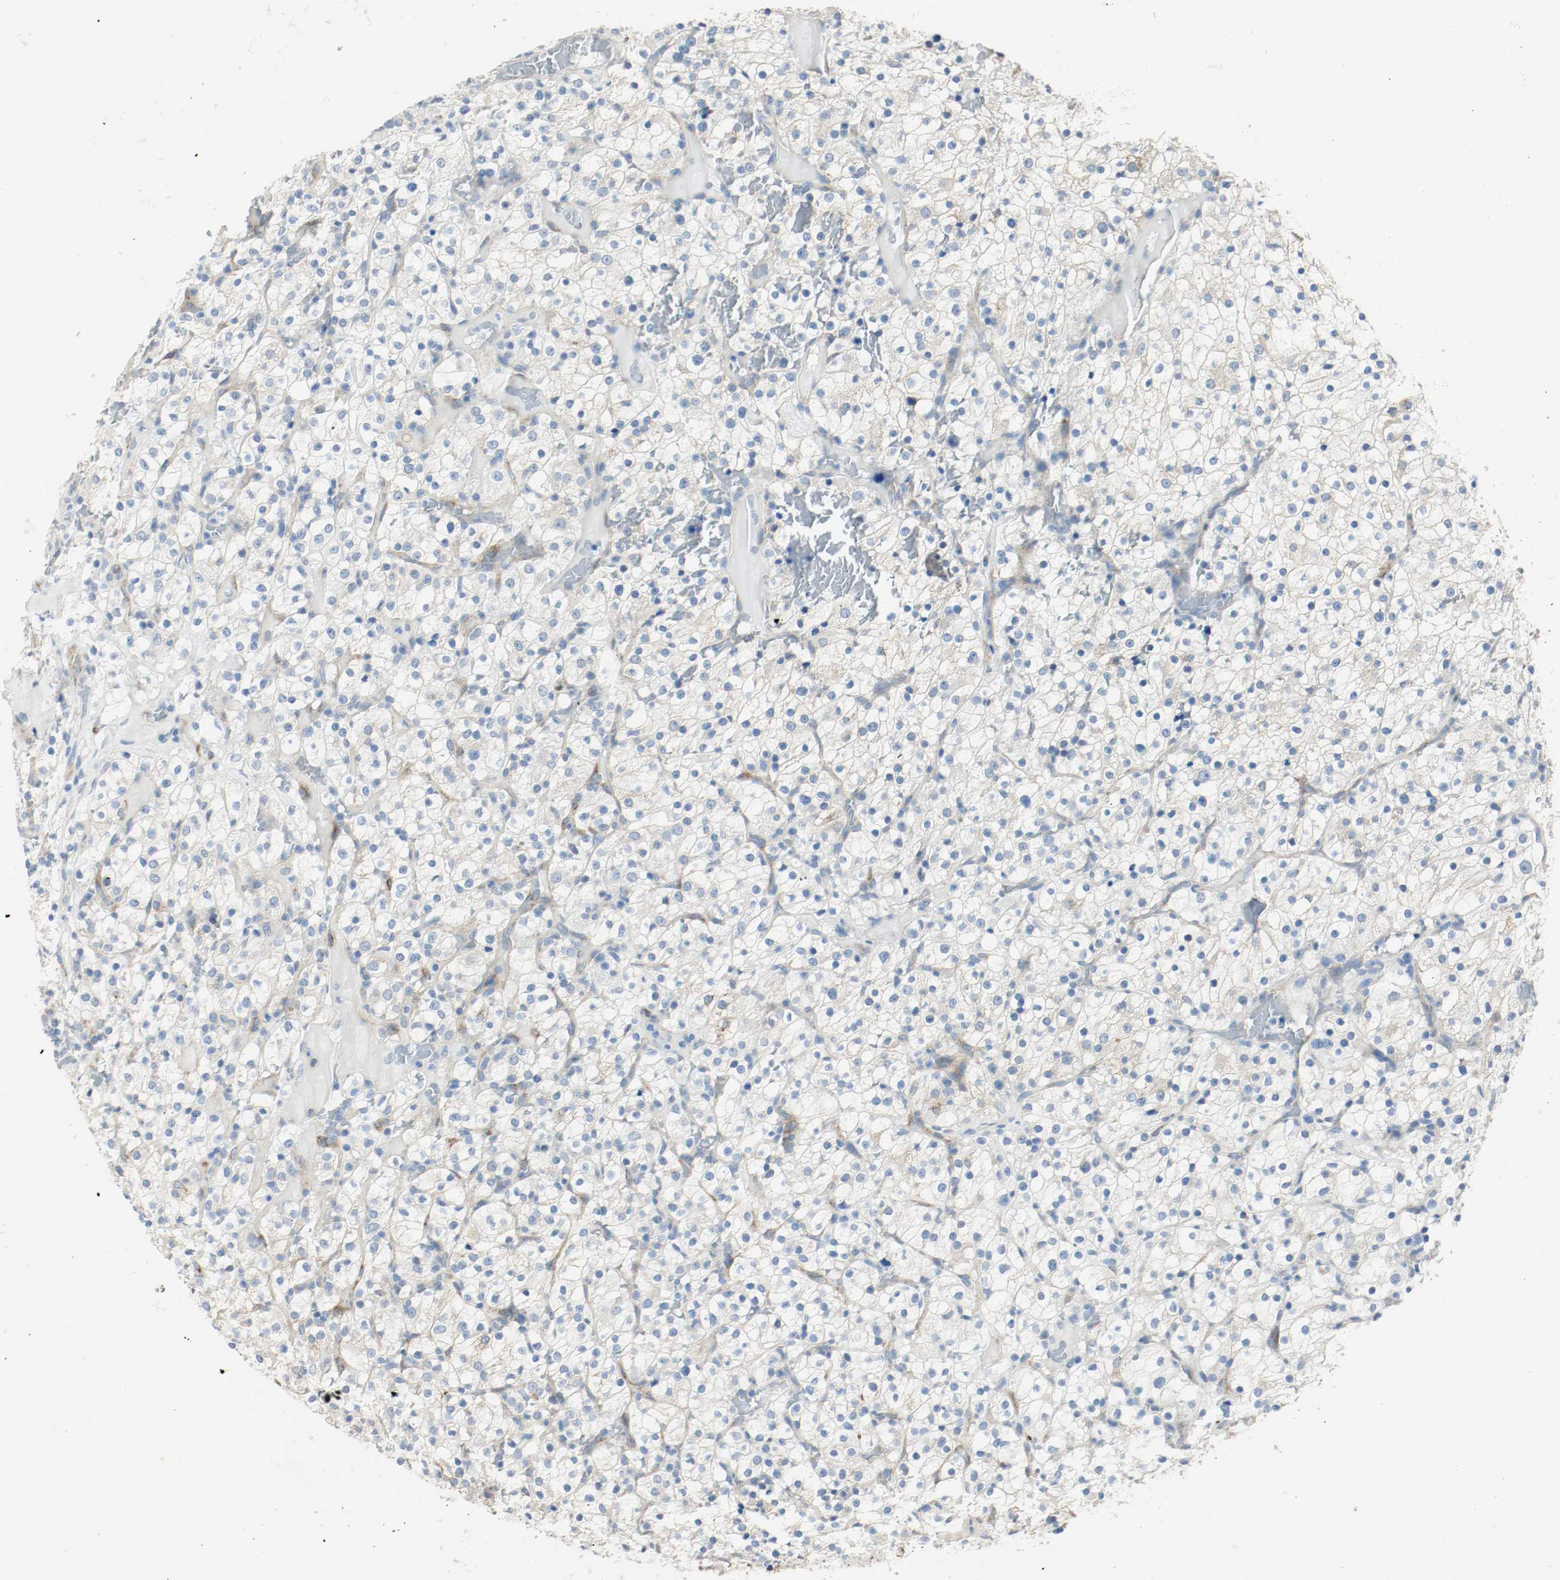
{"staining": {"intensity": "negative", "quantity": "none", "location": "none"}, "tissue": "renal cancer", "cell_type": "Tumor cells", "image_type": "cancer", "snomed": [{"axis": "morphology", "description": "Normal tissue, NOS"}, {"axis": "morphology", "description": "Adenocarcinoma, NOS"}, {"axis": "topography", "description": "Kidney"}], "caption": "Micrograph shows no protein positivity in tumor cells of renal cancer (adenocarcinoma) tissue. (DAB immunohistochemistry, high magnification).", "gene": "LAMB1", "patient": {"sex": "female", "age": 72}}